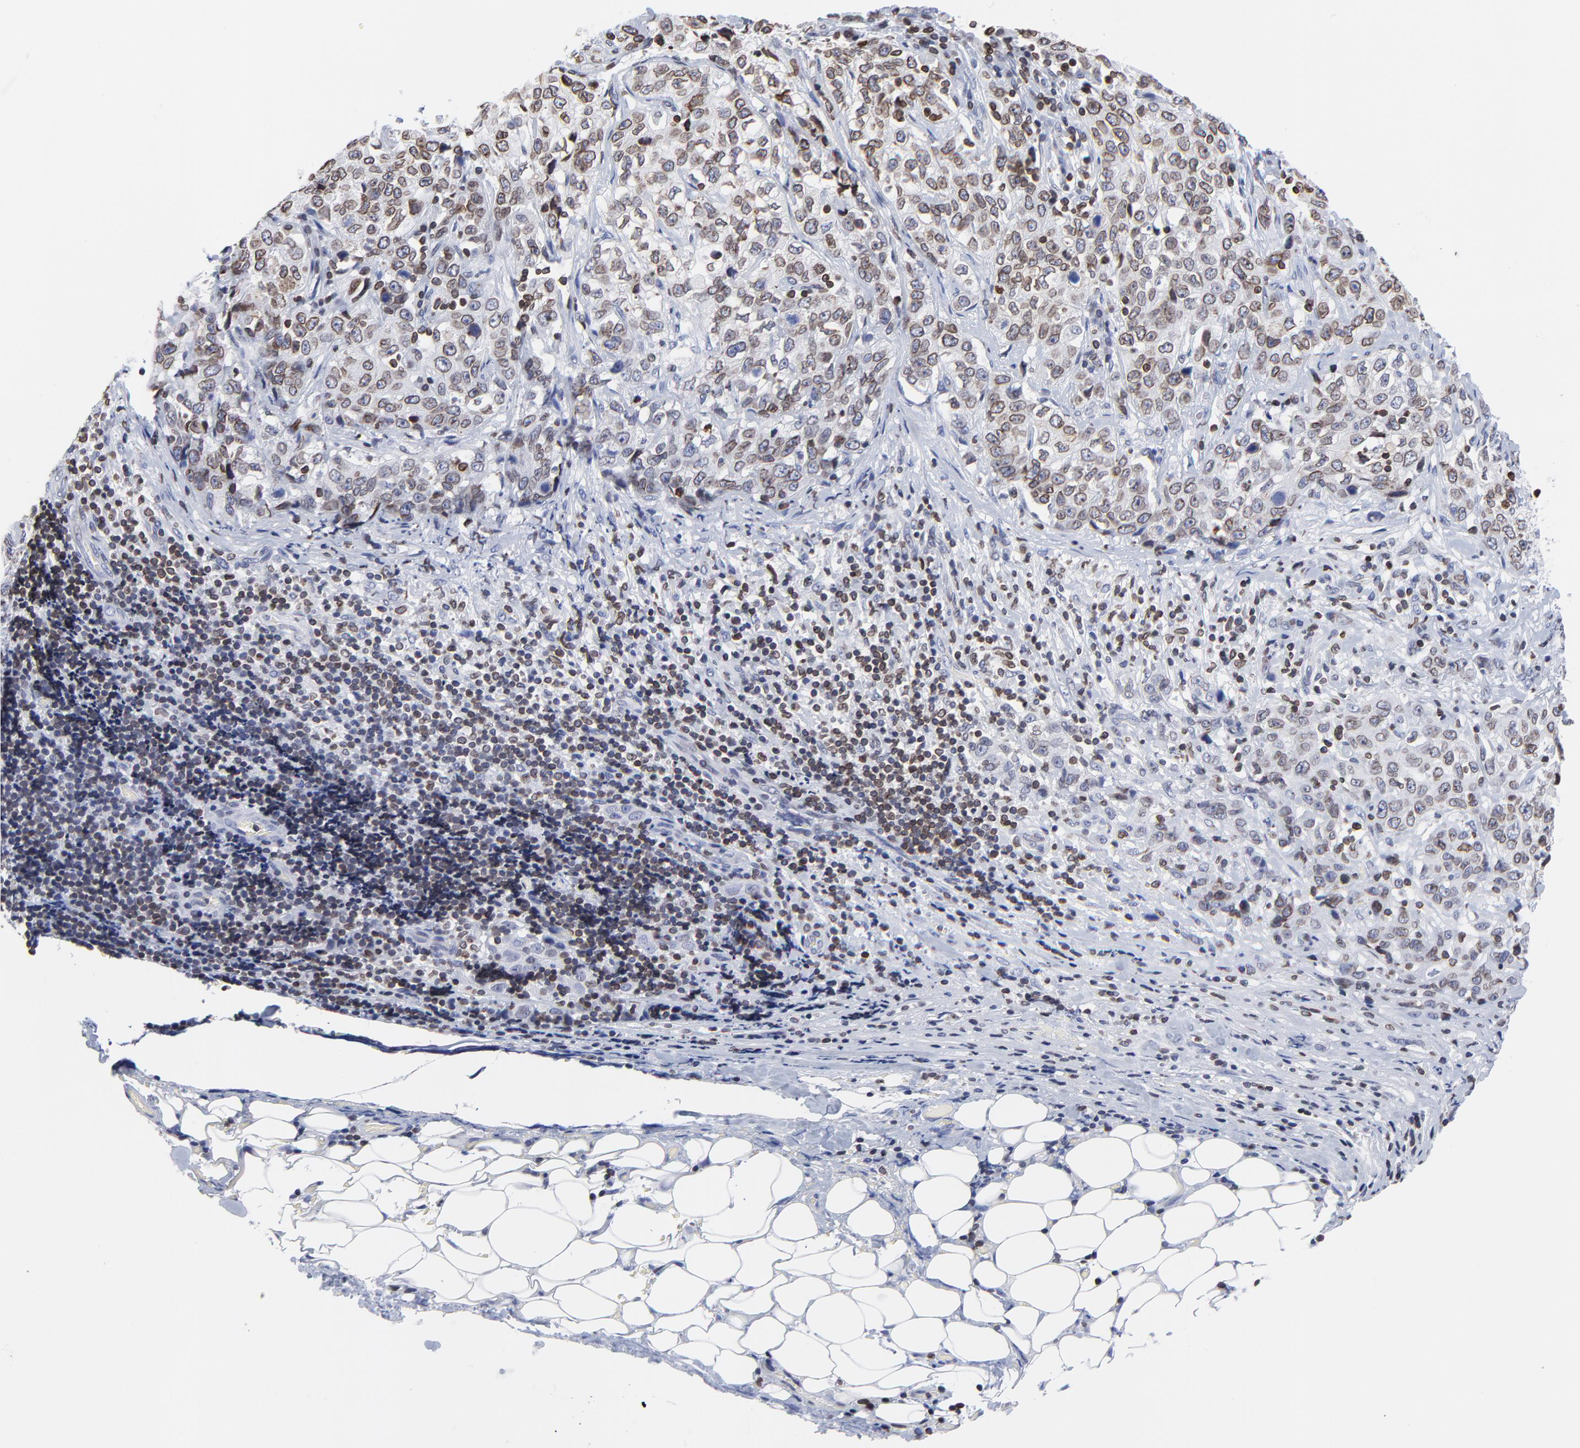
{"staining": {"intensity": "moderate", "quantity": ">75%", "location": "cytoplasmic/membranous,nuclear"}, "tissue": "stomach cancer", "cell_type": "Tumor cells", "image_type": "cancer", "snomed": [{"axis": "morphology", "description": "Adenocarcinoma, NOS"}, {"axis": "topography", "description": "Stomach"}], "caption": "The histopathology image demonstrates staining of stomach cancer, revealing moderate cytoplasmic/membranous and nuclear protein staining (brown color) within tumor cells. (Brightfield microscopy of DAB IHC at high magnification).", "gene": "THAP7", "patient": {"sex": "male", "age": 48}}